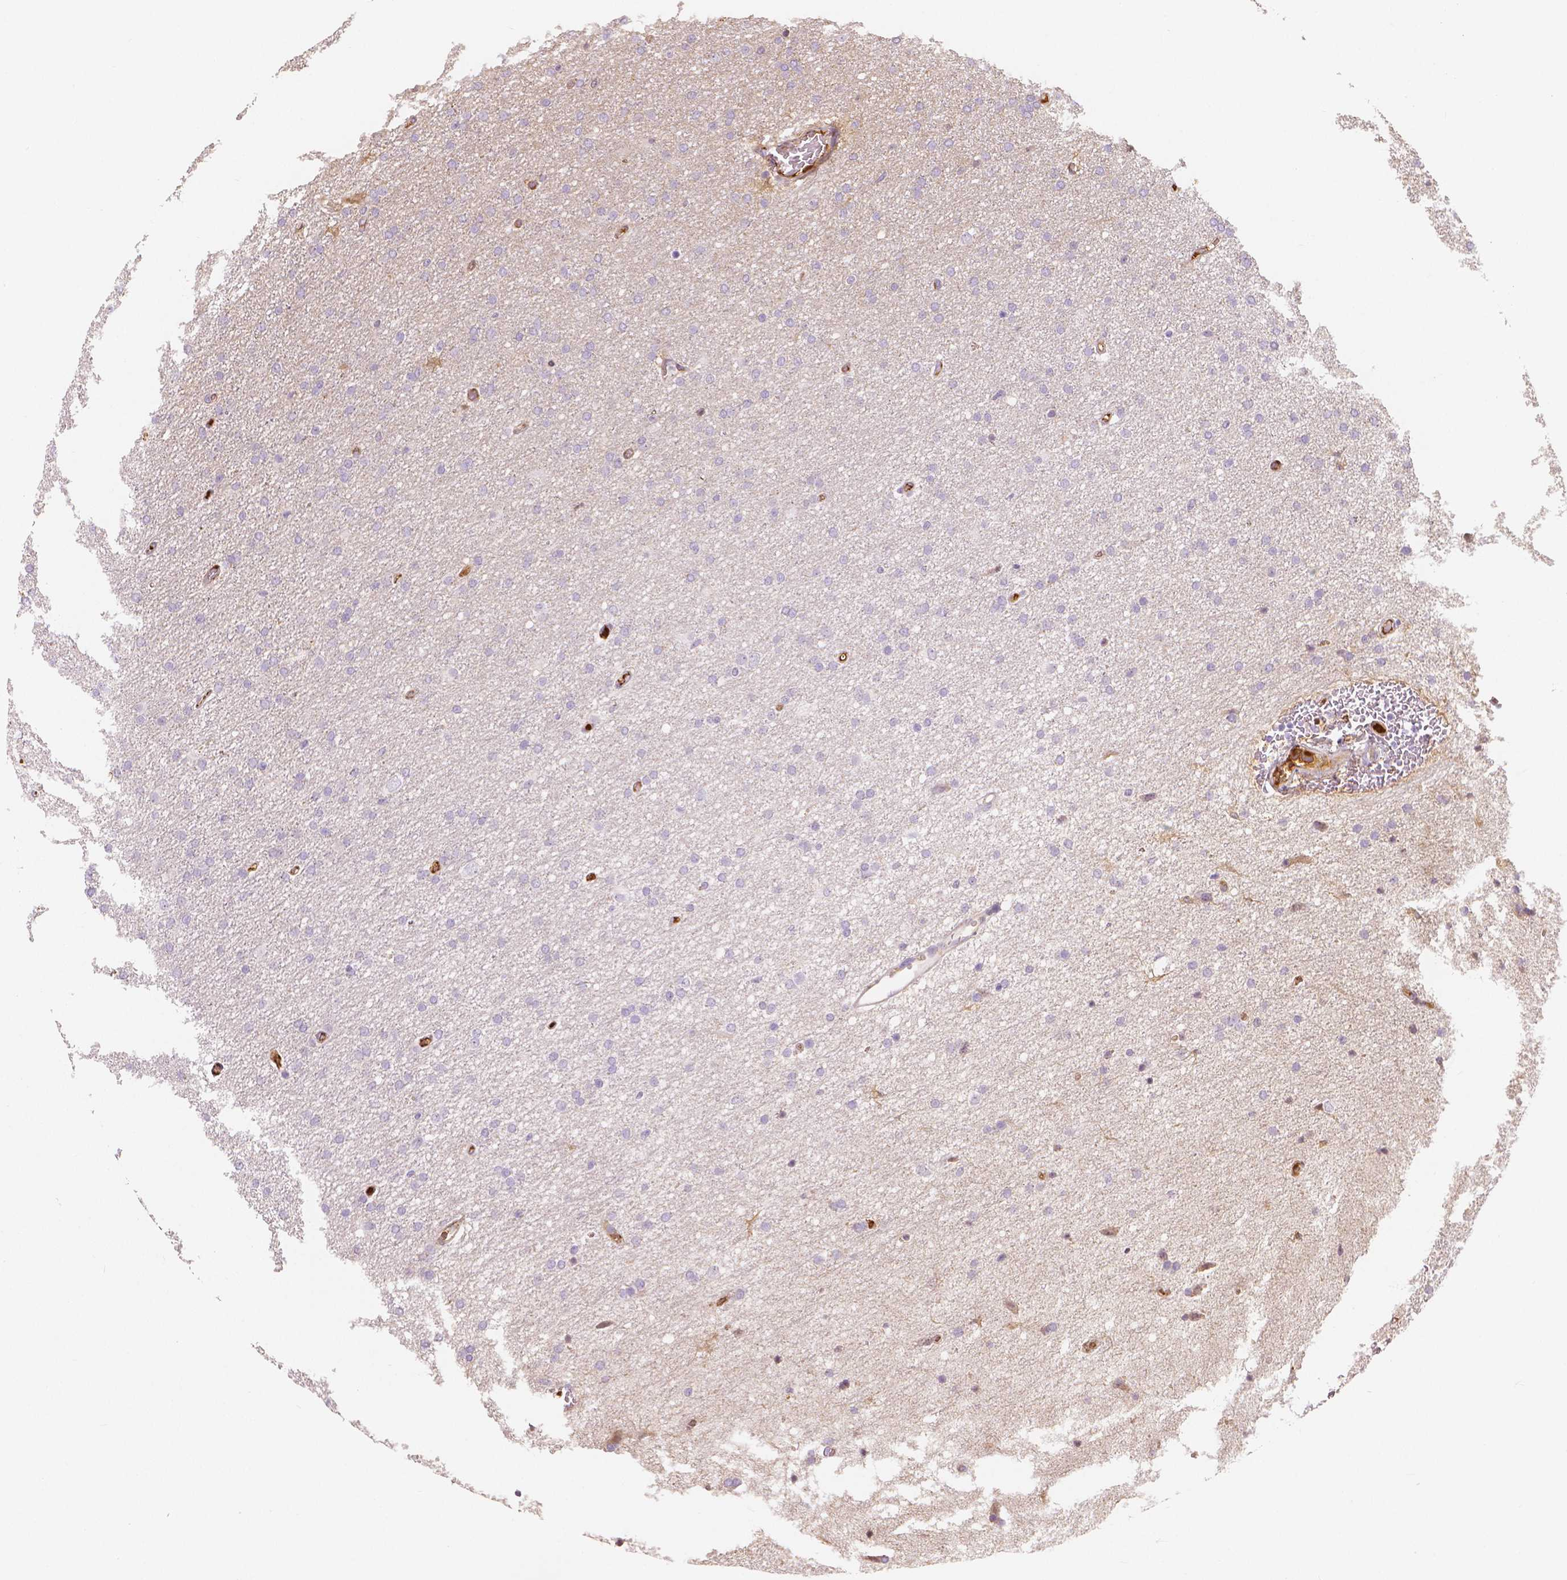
{"staining": {"intensity": "negative", "quantity": "none", "location": "none"}, "tissue": "glioma", "cell_type": "Tumor cells", "image_type": "cancer", "snomed": [{"axis": "morphology", "description": "Glioma, malignant, High grade"}, {"axis": "topography", "description": "Cerebral cortex"}], "caption": "High power microscopy photomicrograph of an IHC micrograph of malignant glioma (high-grade), revealing no significant positivity in tumor cells.", "gene": "APOA4", "patient": {"sex": "male", "age": 70}}